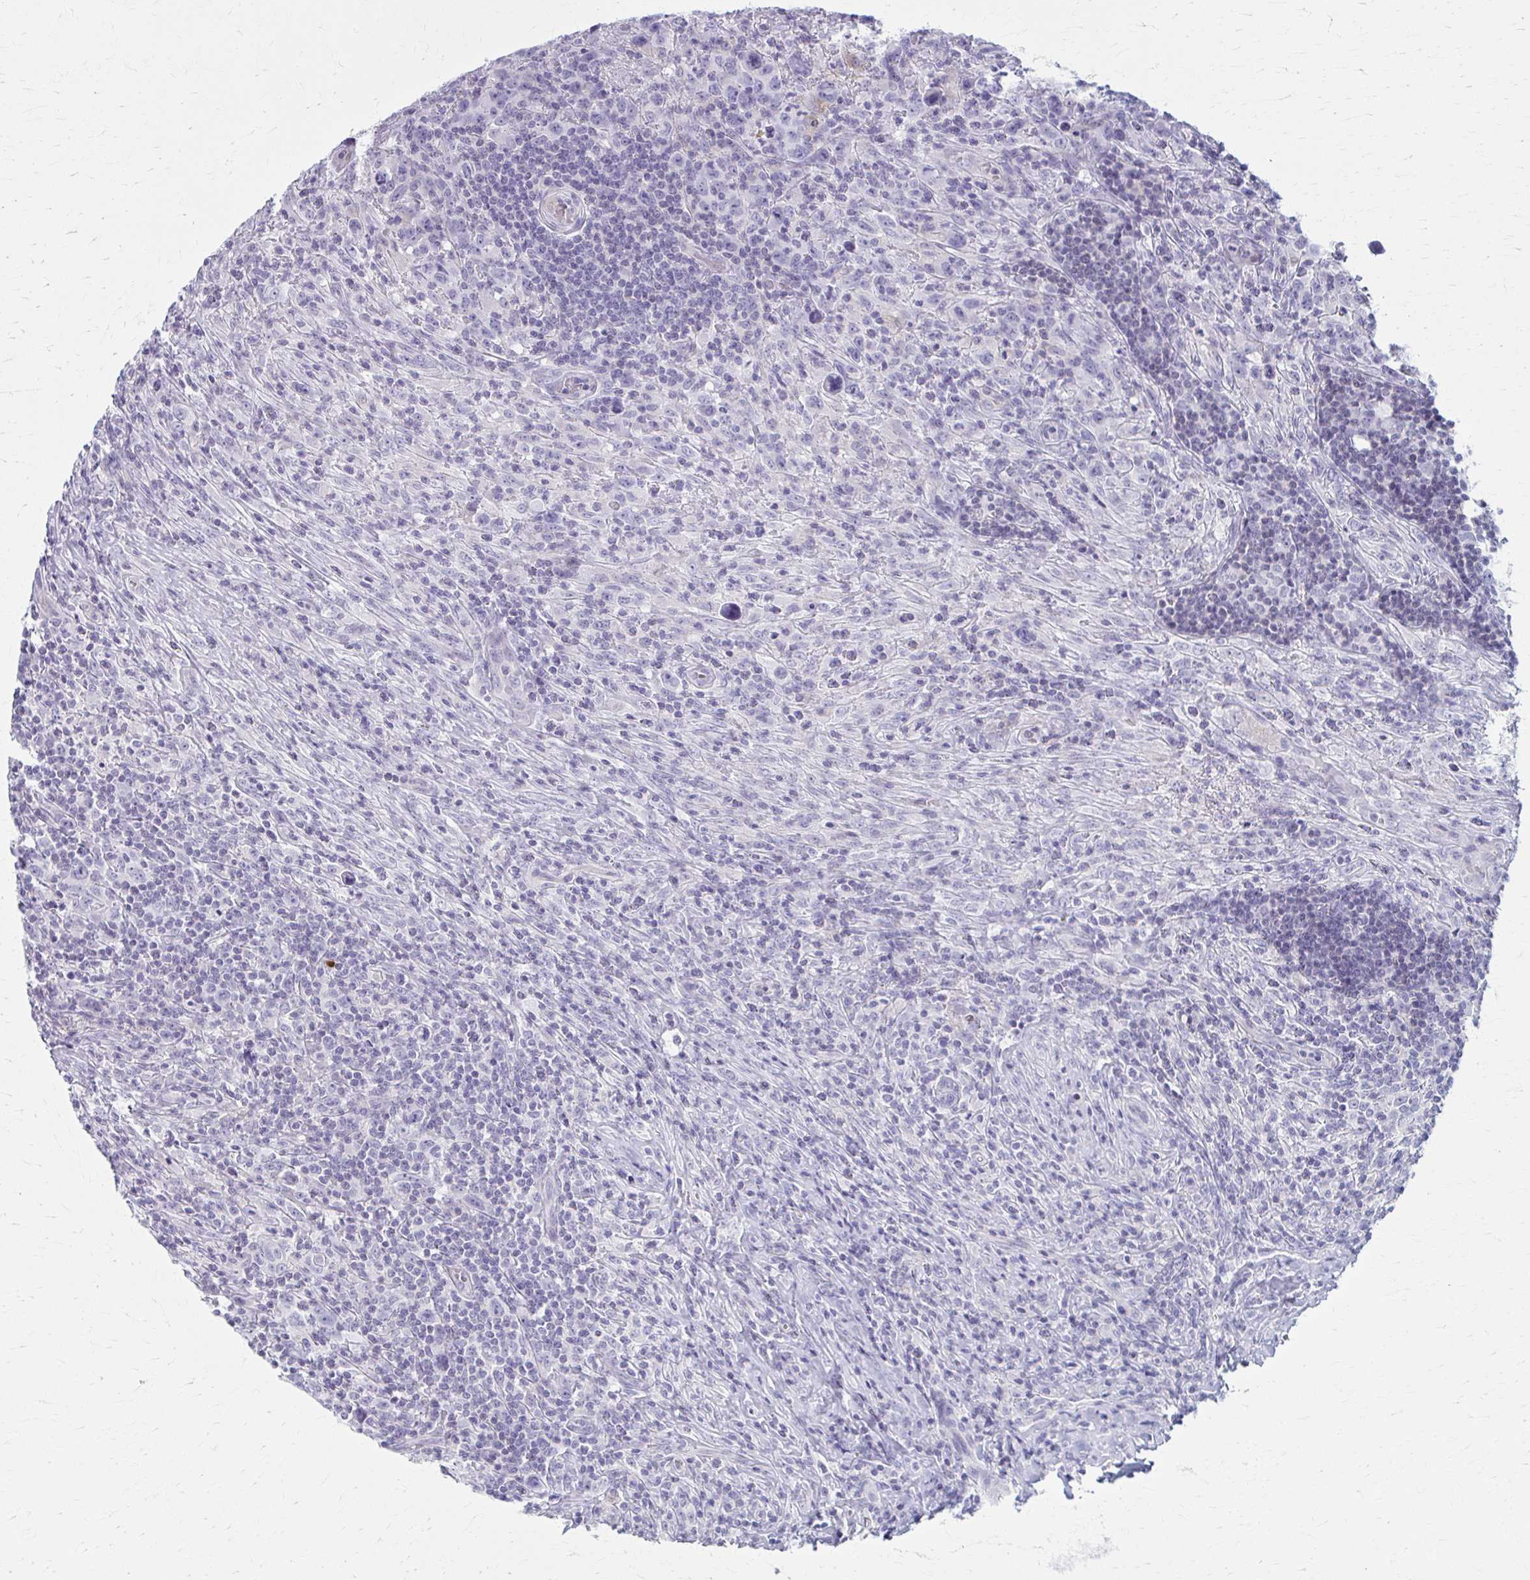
{"staining": {"intensity": "negative", "quantity": "none", "location": "none"}, "tissue": "lymphoma", "cell_type": "Tumor cells", "image_type": "cancer", "snomed": [{"axis": "morphology", "description": "Hodgkin's disease, NOS"}, {"axis": "topography", "description": "Lymph node"}], "caption": "A micrograph of human lymphoma is negative for staining in tumor cells.", "gene": "LDLRAP1", "patient": {"sex": "female", "age": 18}}